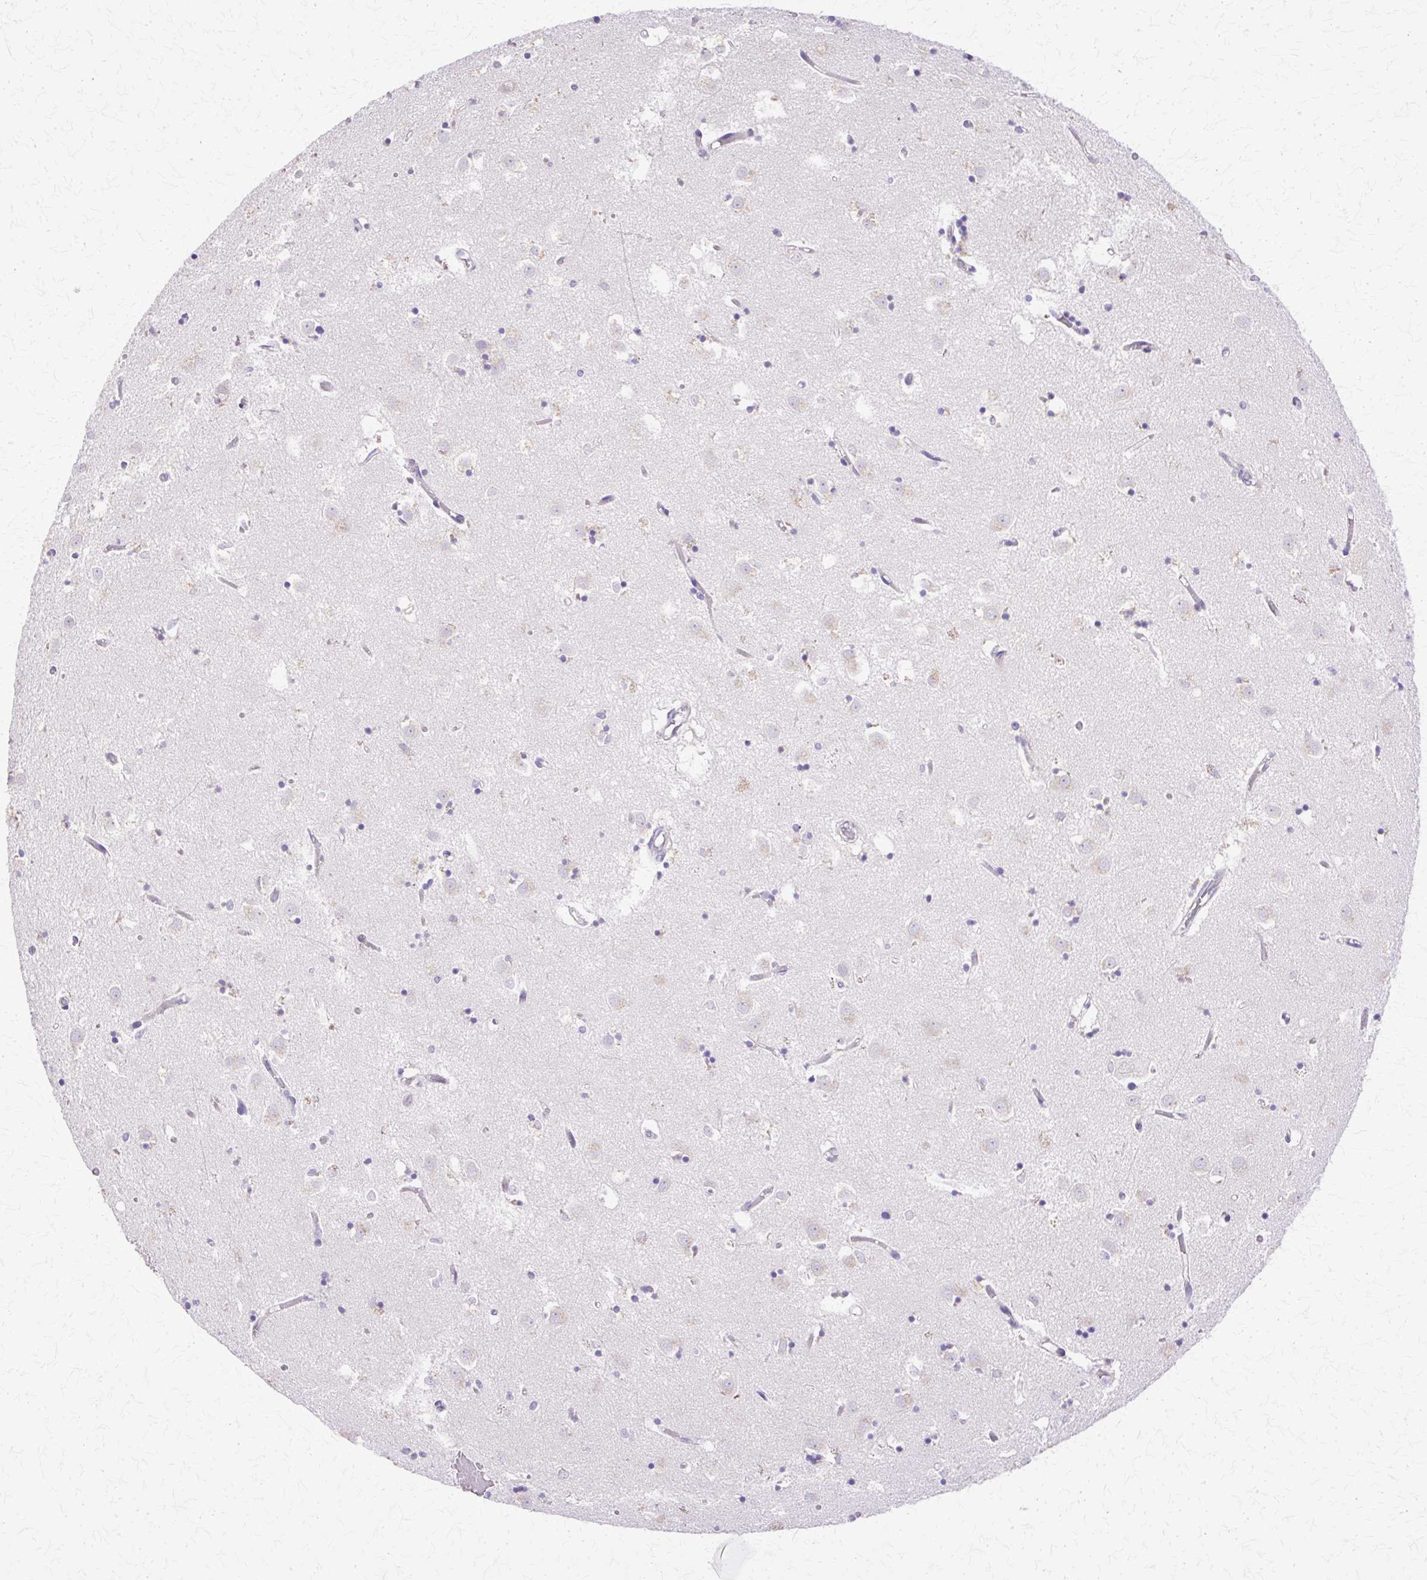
{"staining": {"intensity": "negative", "quantity": "none", "location": "none"}, "tissue": "caudate", "cell_type": "Glial cells", "image_type": "normal", "snomed": [{"axis": "morphology", "description": "Normal tissue, NOS"}, {"axis": "topography", "description": "Lateral ventricle wall"}], "caption": "Immunohistochemistry (IHC) image of normal caudate stained for a protein (brown), which exhibits no staining in glial cells. The staining was performed using DAB (3,3'-diaminobenzidine) to visualize the protein expression in brown, while the nuclei were stained in blue with hematoxylin (Magnification: 20x).", "gene": "TBC1D3B", "patient": {"sex": "male", "age": 70}}